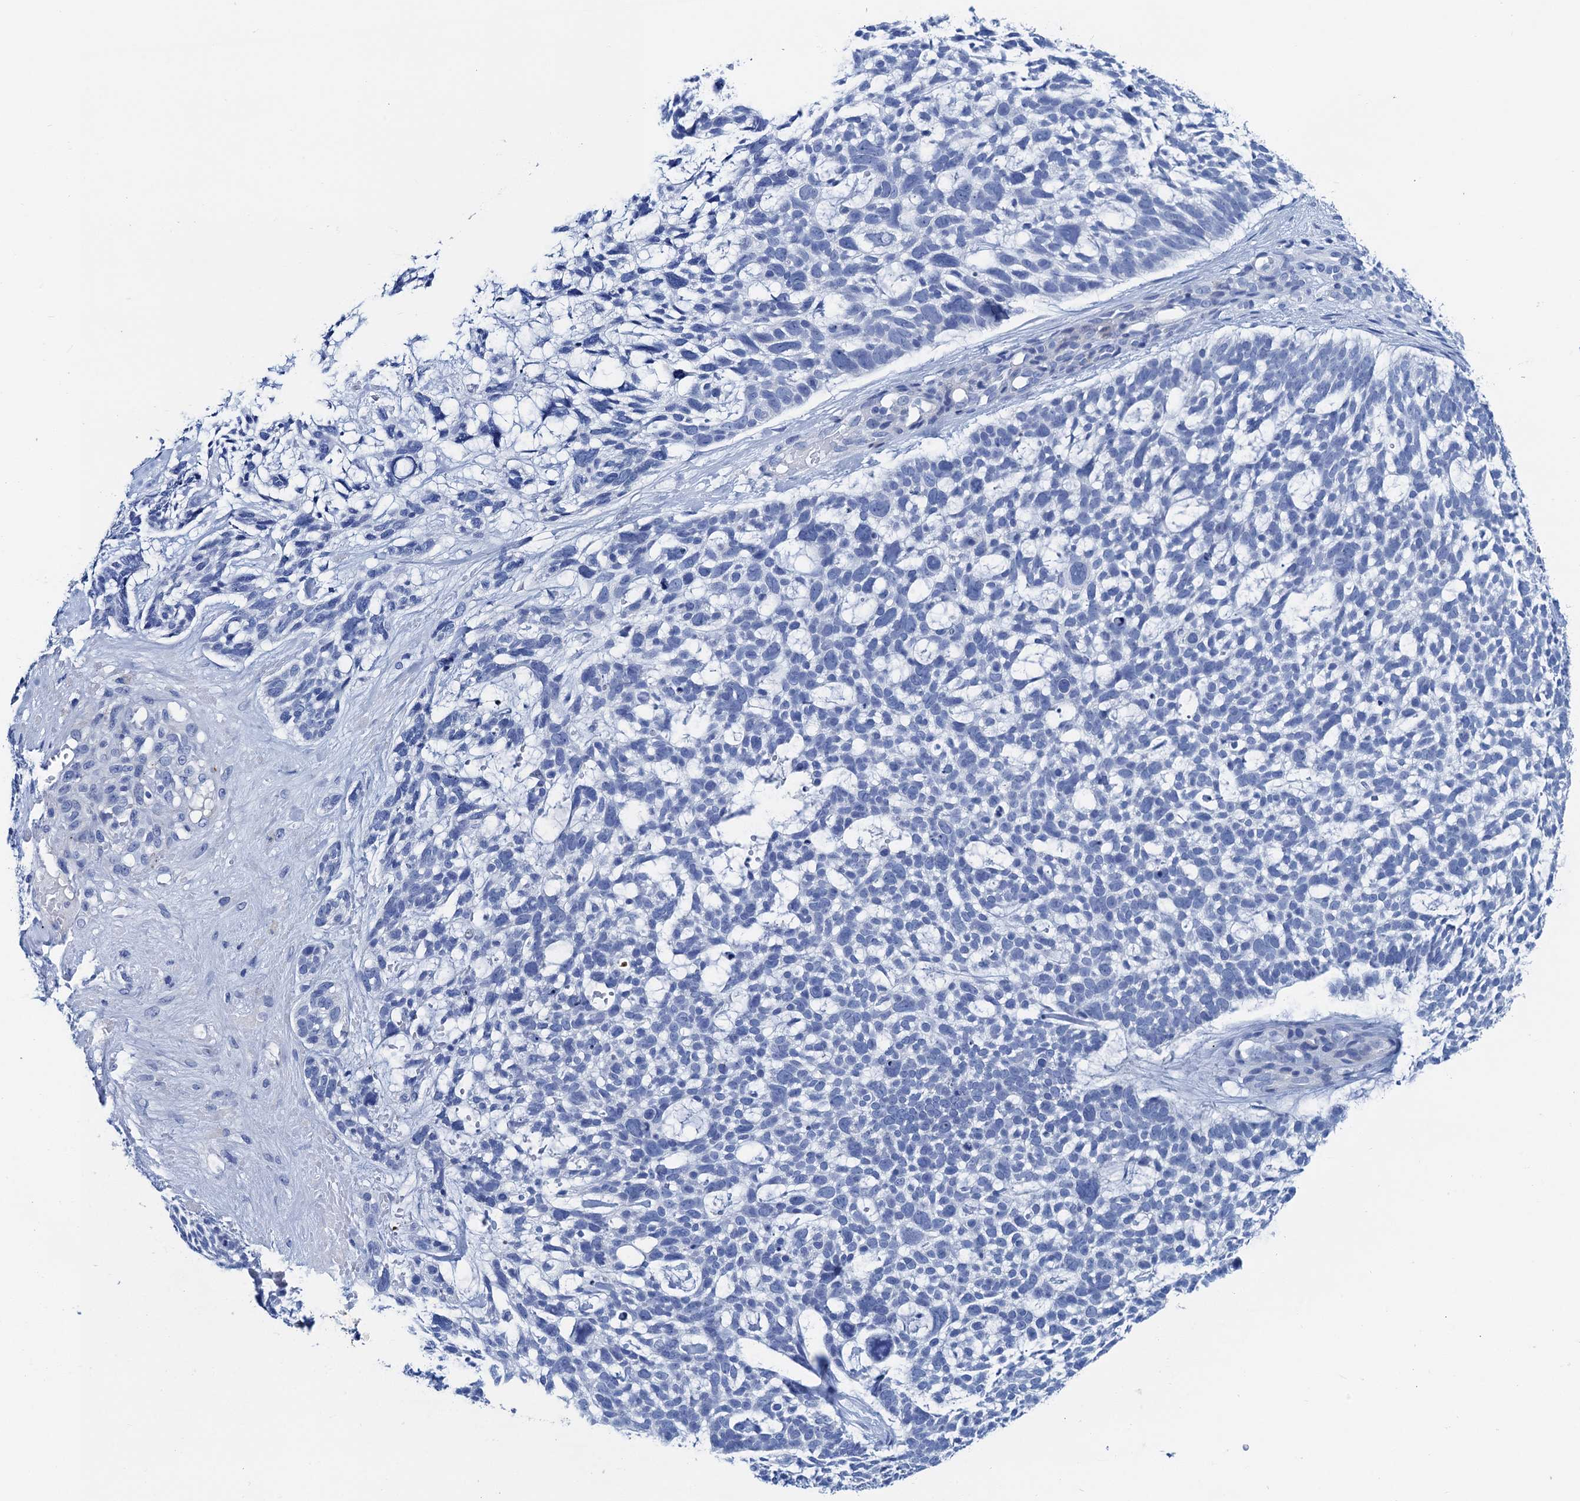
{"staining": {"intensity": "negative", "quantity": "none", "location": "none"}, "tissue": "skin cancer", "cell_type": "Tumor cells", "image_type": "cancer", "snomed": [{"axis": "morphology", "description": "Basal cell carcinoma"}, {"axis": "topography", "description": "Skin"}], "caption": "The photomicrograph demonstrates no staining of tumor cells in skin basal cell carcinoma.", "gene": "NLRP10", "patient": {"sex": "male", "age": 88}}